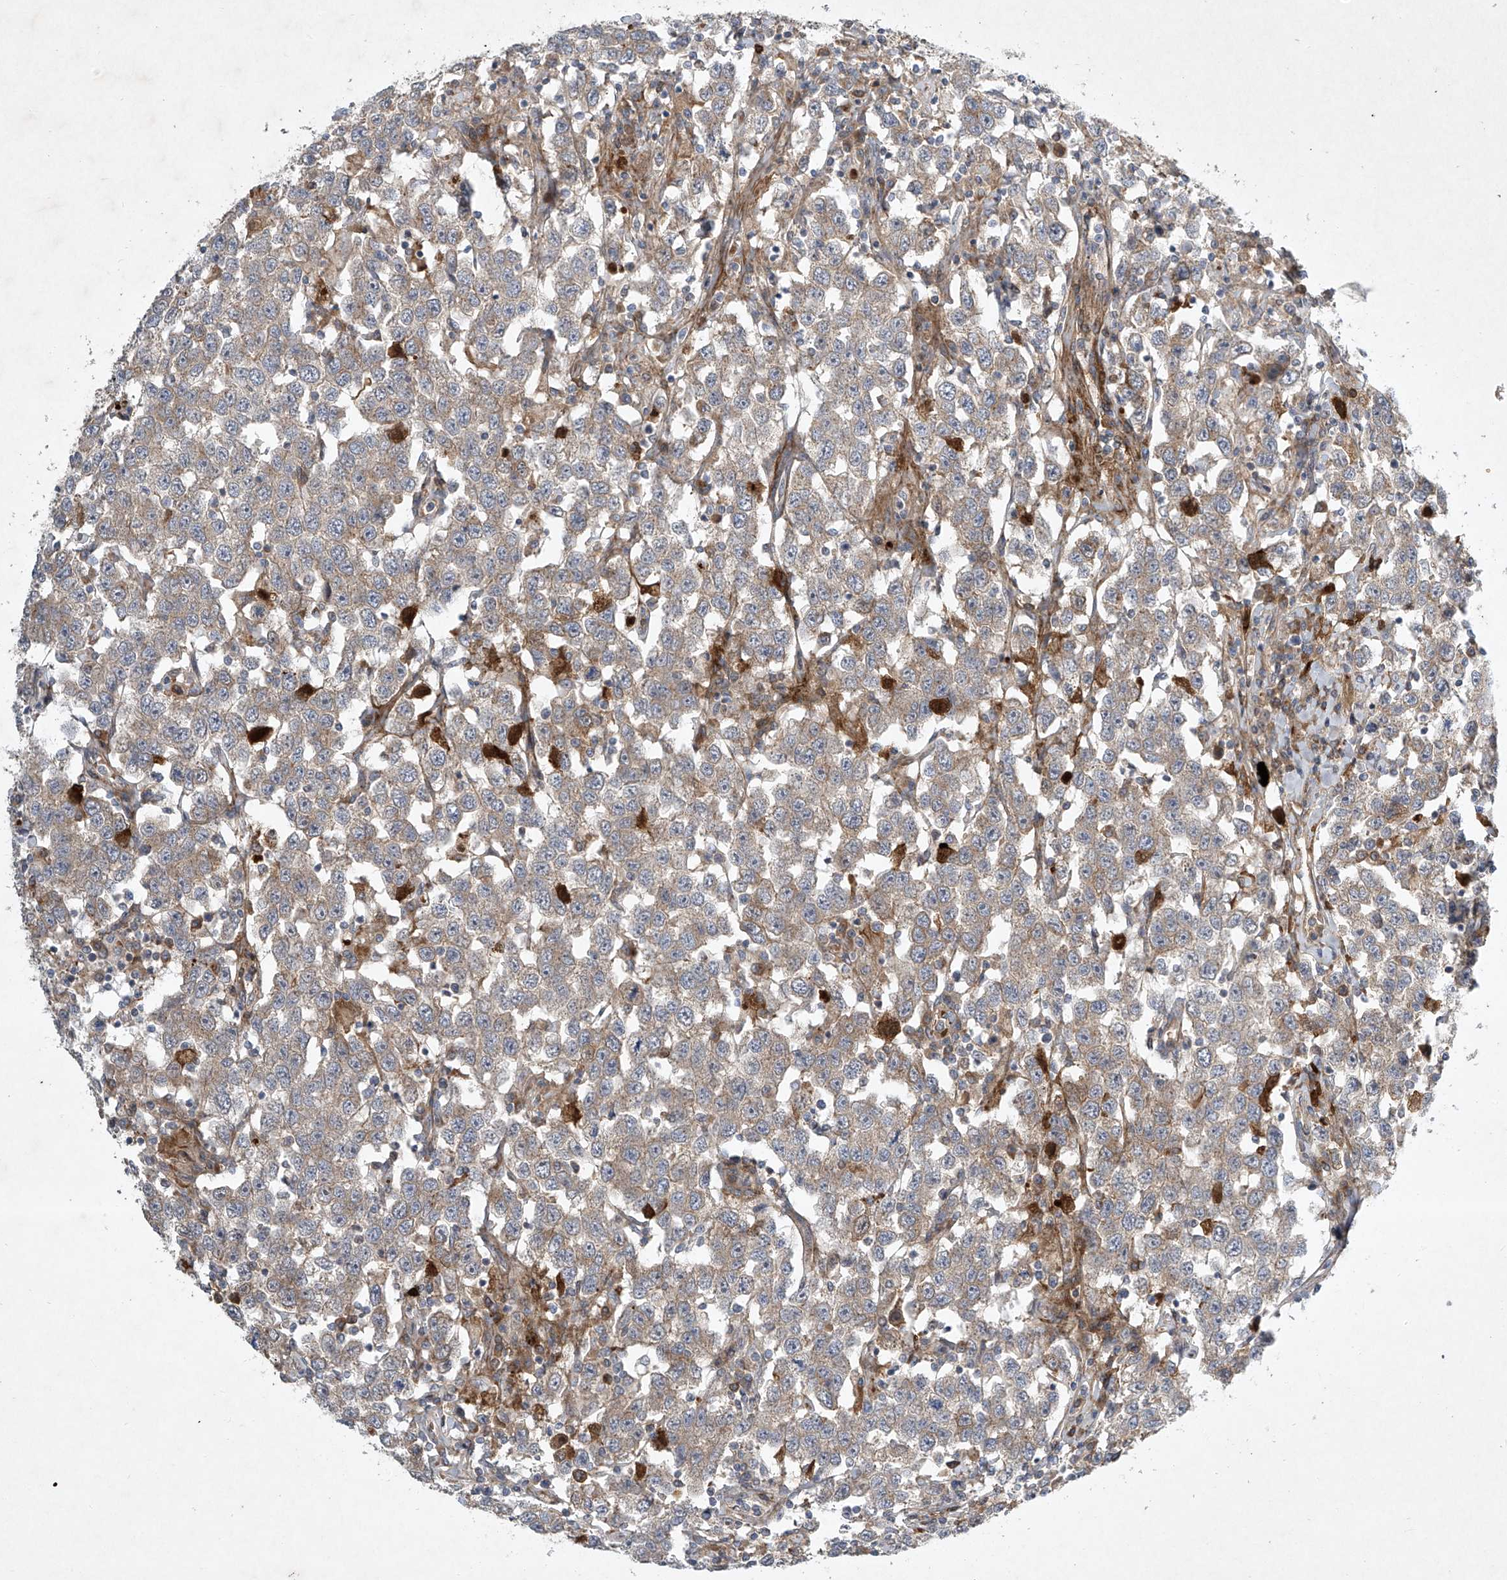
{"staining": {"intensity": "weak", "quantity": ">75%", "location": "cytoplasmic/membranous"}, "tissue": "testis cancer", "cell_type": "Tumor cells", "image_type": "cancer", "snomed": [{"axis": "morphology", "description": "Seminoma, NOS"}, {"axis": "topography", "description": "Testis"}], "caption": "This micrograph exhibits testis seminoma stained with immunohistochemistry to label a protein in brown. The cytoplasmic/membranous of tumor cells show weak positivity for the protein. Nuclei are counter-stained blue.", "gene": "TJAP1", "patient": {"sex": "male", "age": 41}}